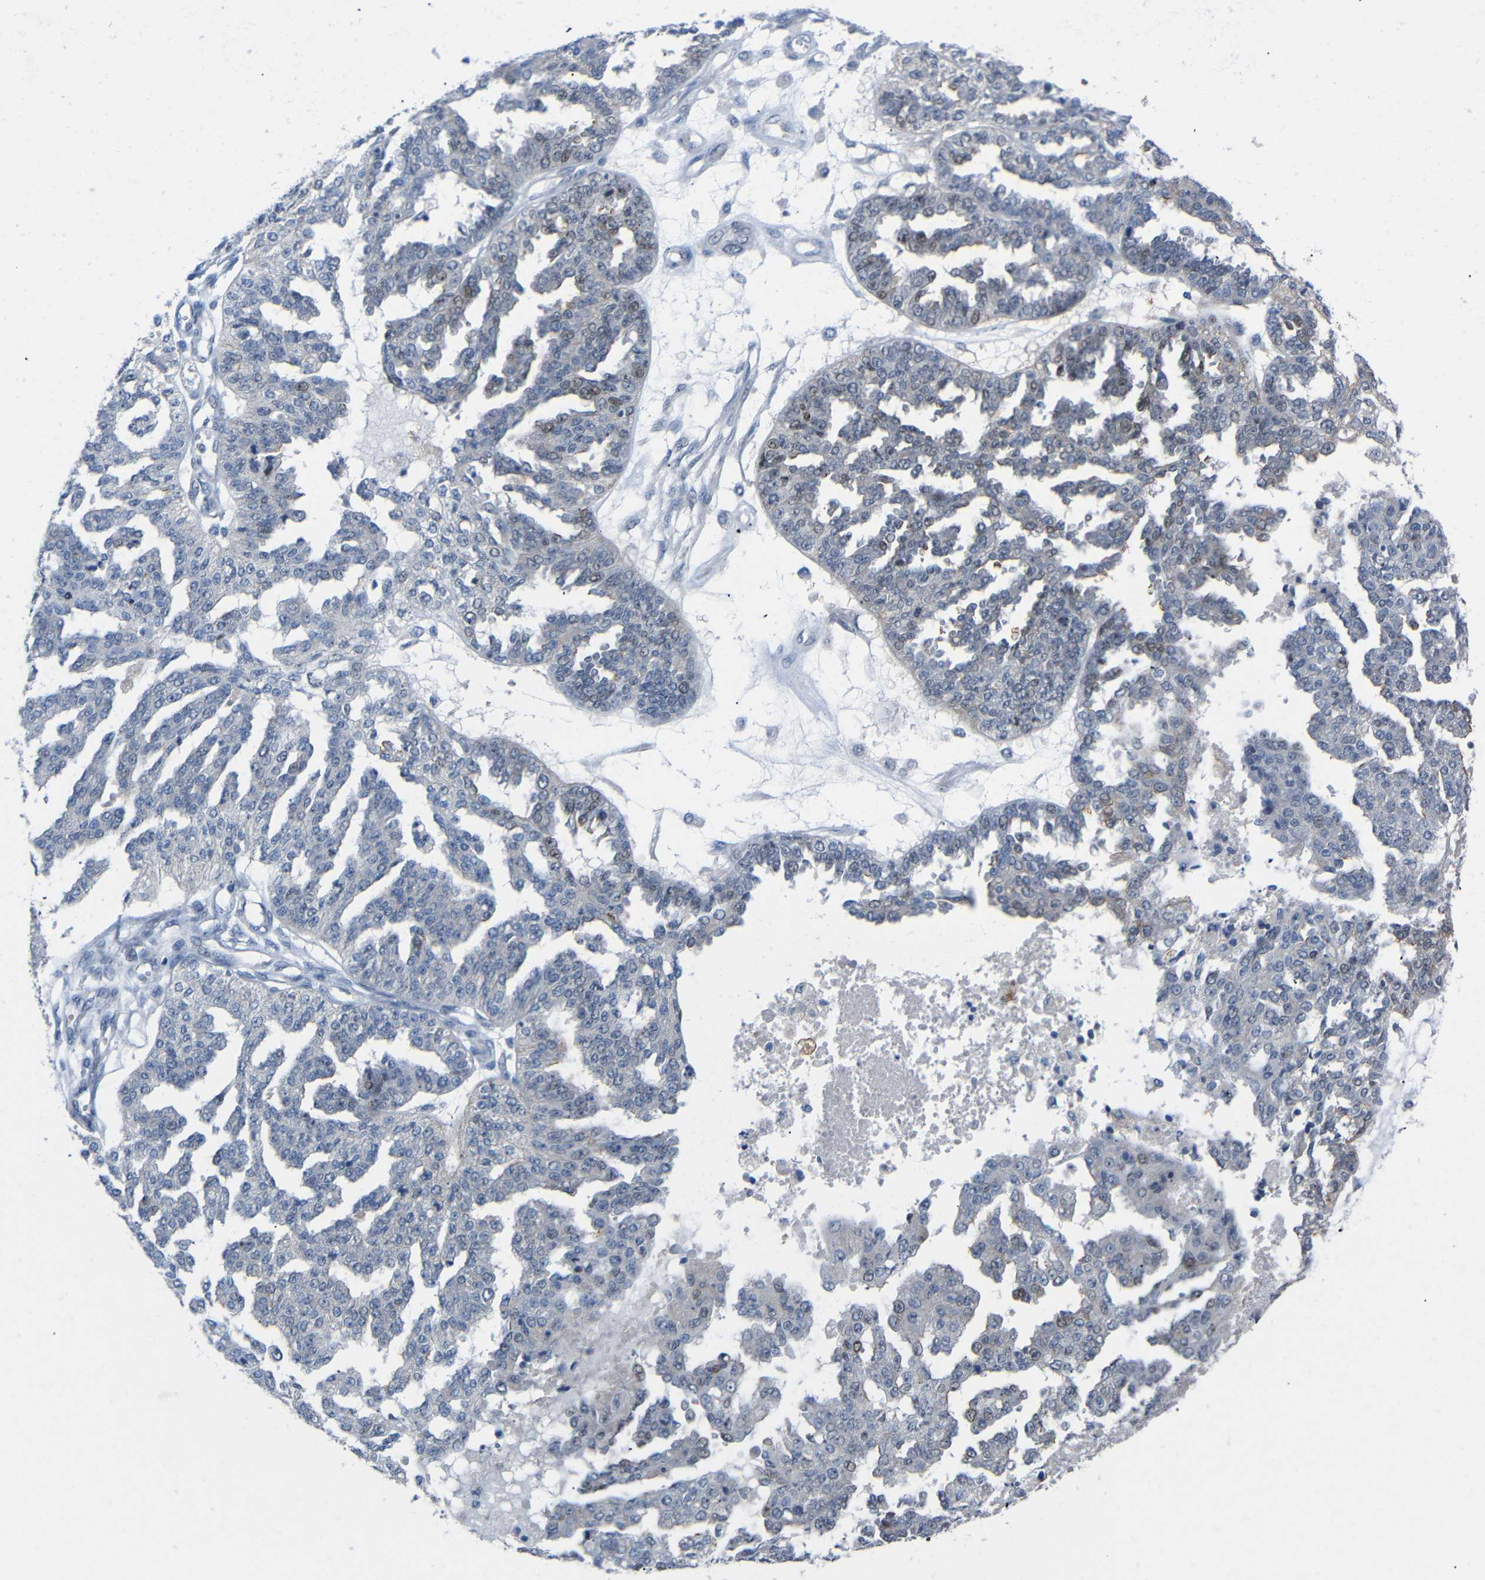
{"staining": {"intensity": "weak", "quantity": "<25%", "location": "nuclear"}, "tissue": "ovarian cancer", "cell_type": "Tumor cells", "image_type": "cancer", "snomed": [{"axis": "morphology", "description": "Cystadenocarcinoma, serous, NOS"}, {"axis": "topography", "description": "Ovary"}], "caption": "This is a histopathology image of immunohistochemistry (IHC) staining of ovarian serous cystadenocarcinoma, which shows no staining in tumor cells. The staining was performed using DAB (3,3'-diaminobenzidine) to visualize the protein expression in brown, while the nuclei were stained in blue with hematoxylin (Magnification: 20x).", "gene": "CMTM1", "patient": {"sex": "female", "age": 58}}